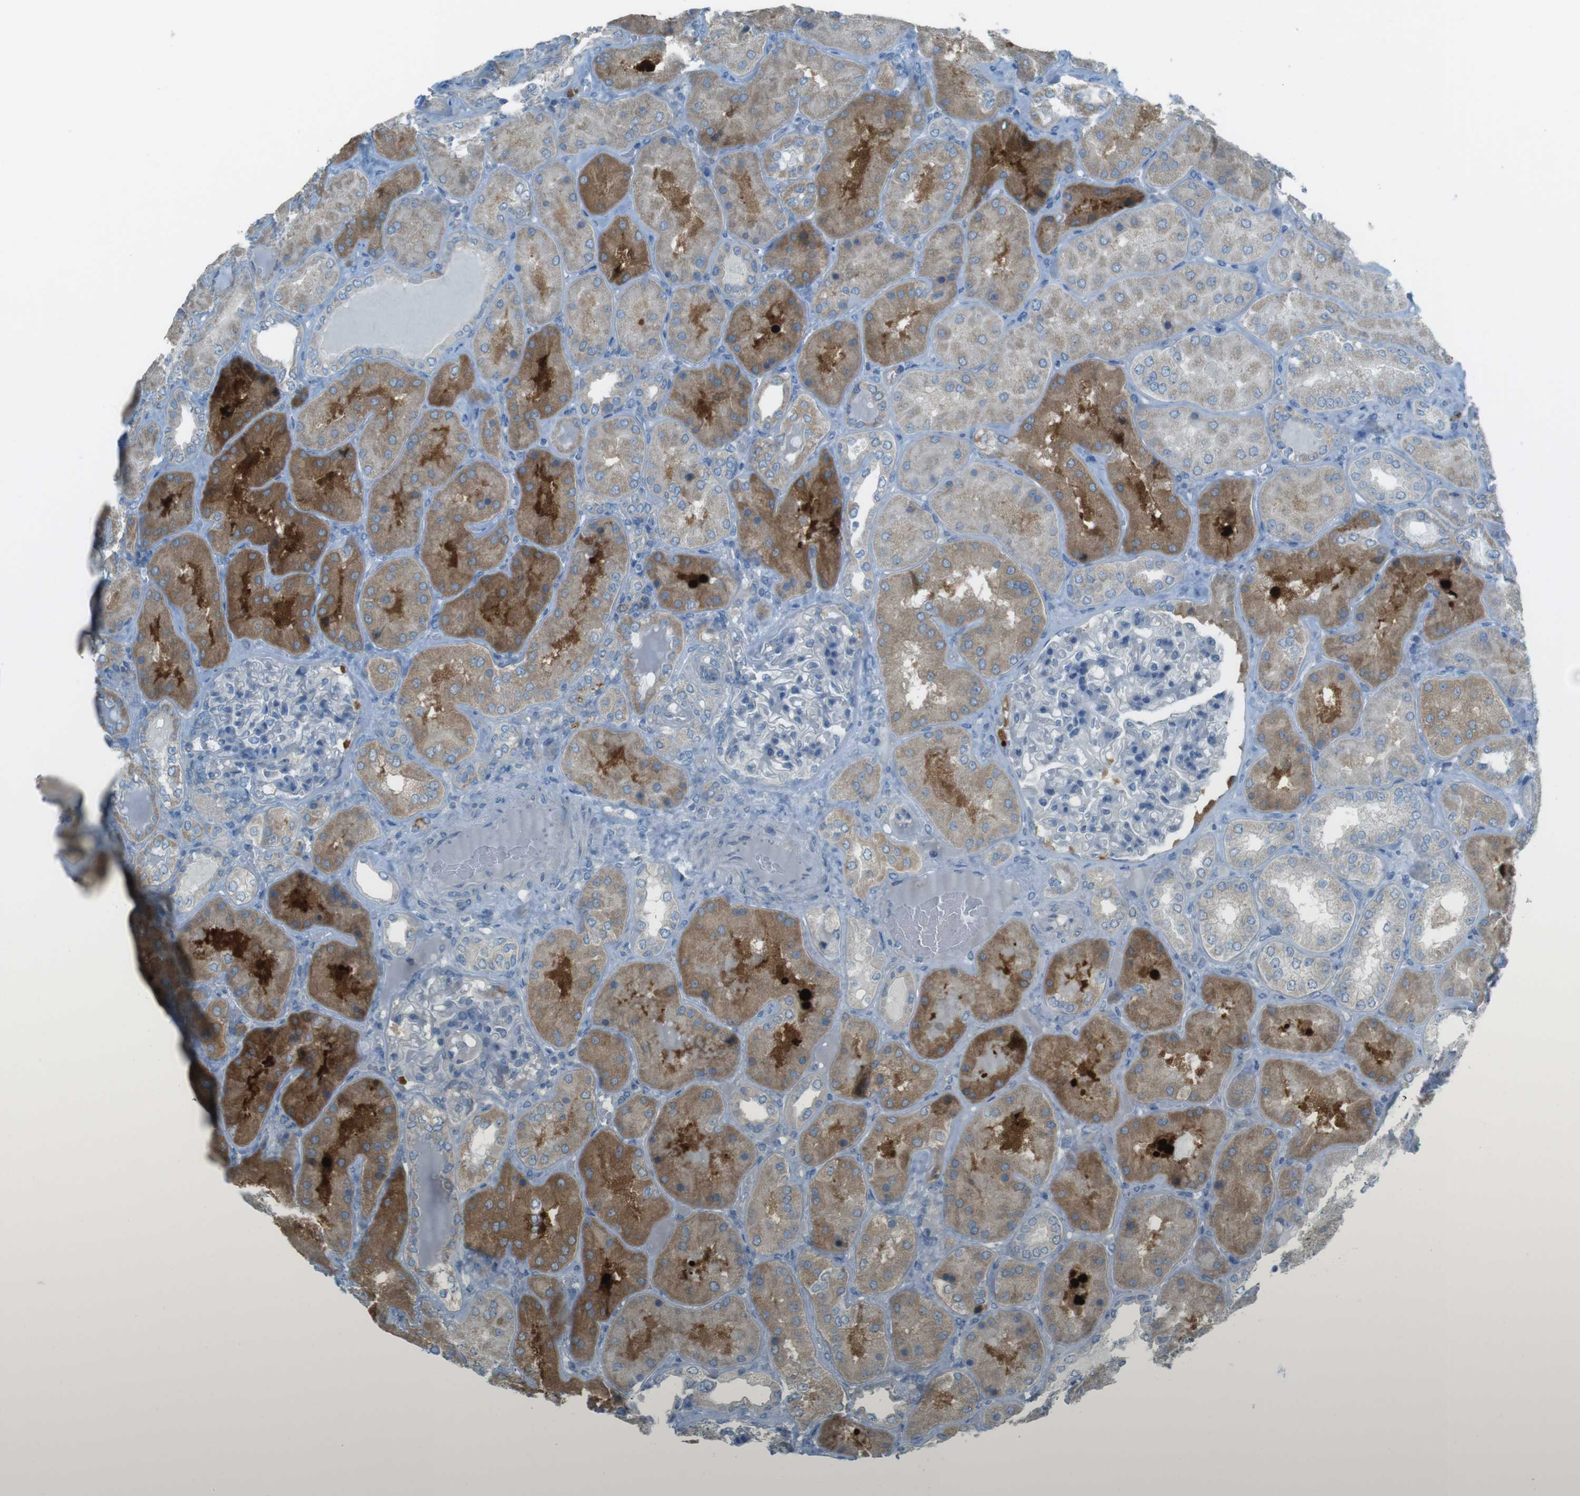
{"staining": {"intensity": "weak", "quantity": "<25%", "location": "cytoplasmic/membranous"}, "tissue": "kidney", "cell_type": "Cells in glomeruli", "image_type": "normal", "snomed": [{"axis": "morphology", "description": "Normal tissue, NOS"}, {"axis": "topography", "description": "Kidney"}], "caption": "A high-resolution image shows immunohistochemistry (IHC) staining of benign kidney, which displays no significant staining in cells in glomeruli.", "gene": "TMEM41B", "patient": {"sex": "female", "age": 56}}